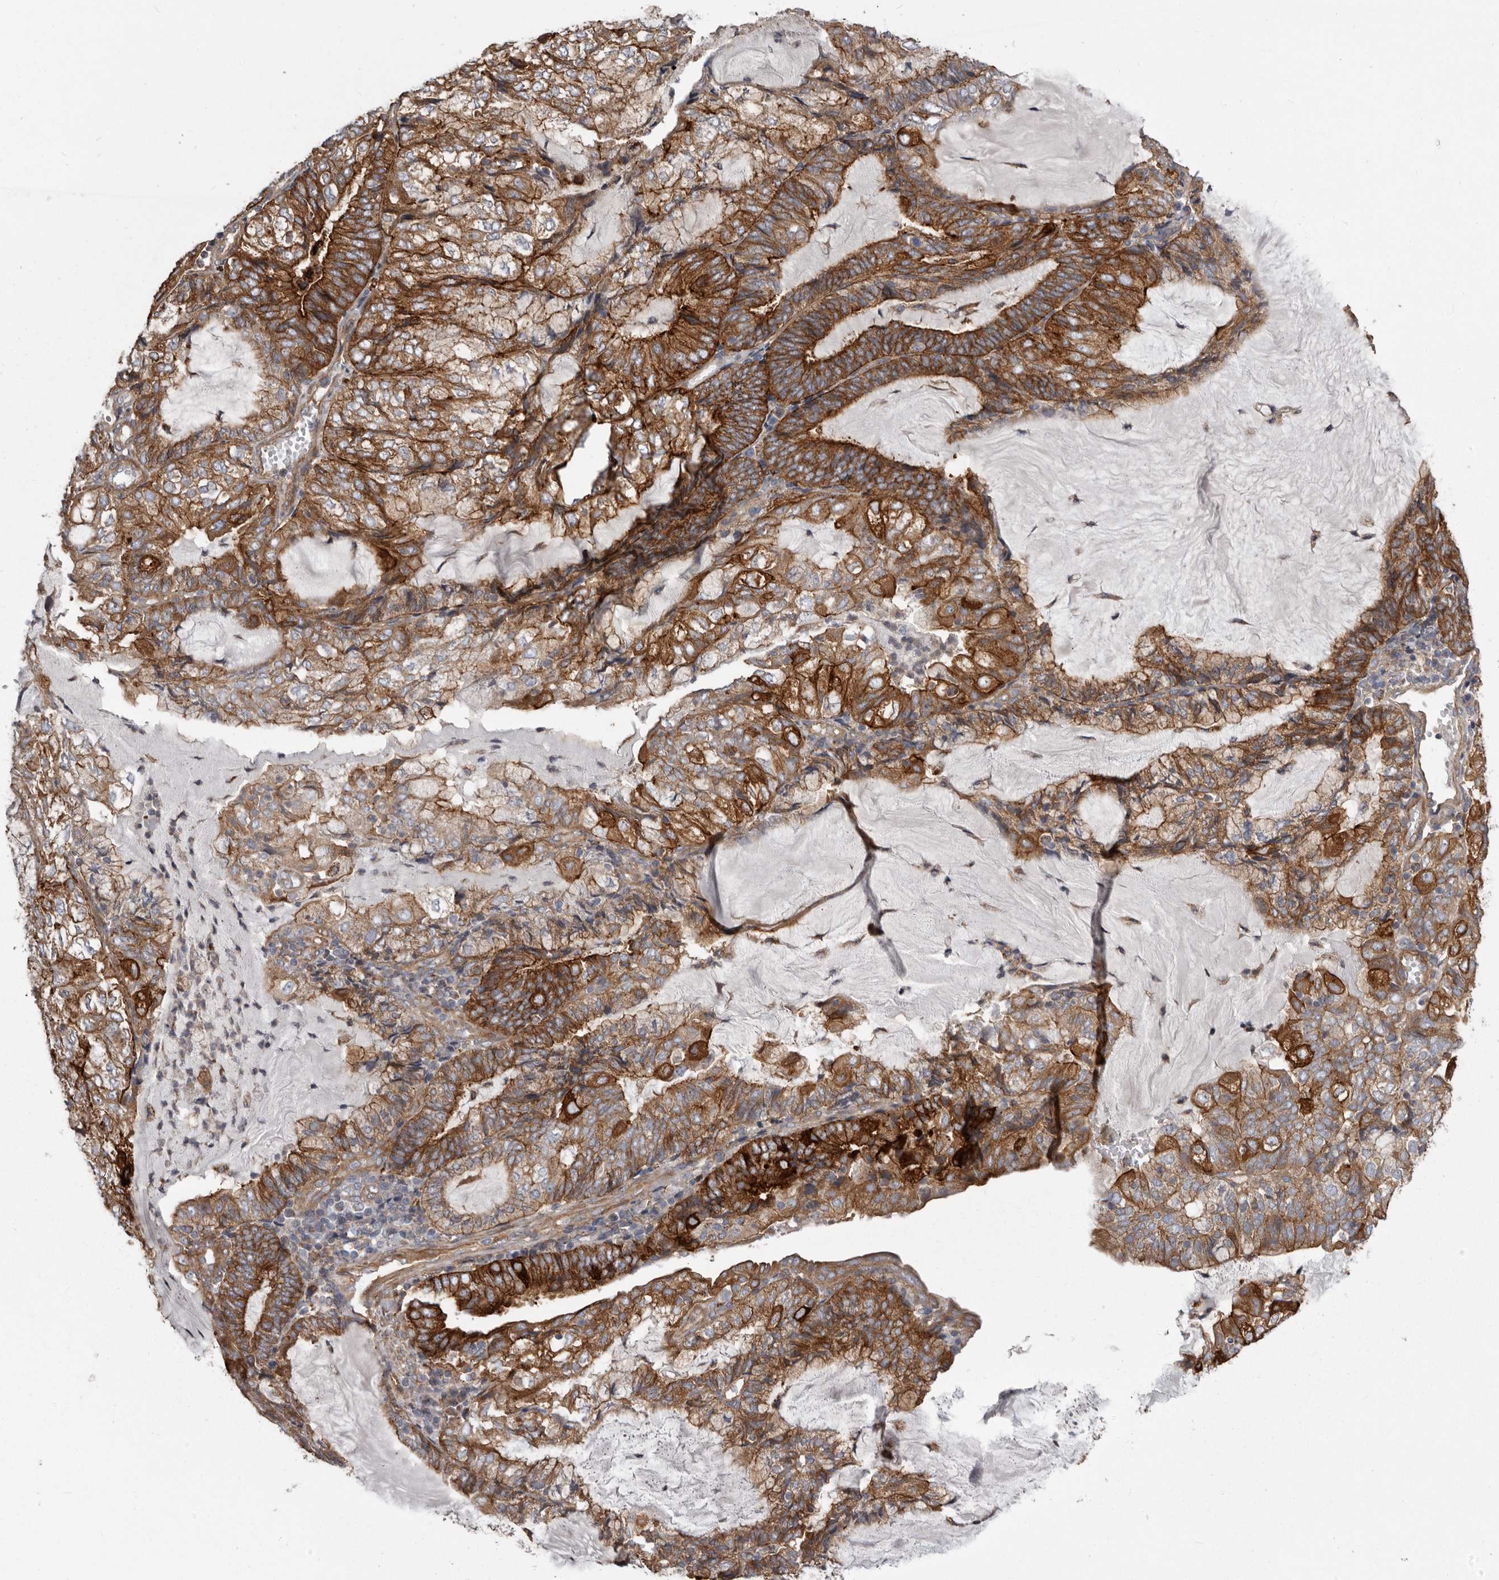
{"staining": {"intensity": "strong", "quantity": ">75%", "location": "cytoplasmic/membranous"}, "tissue": "endometrial cancer", "cell_type": "Tumor cells", "image_type": "cancer", "snomed": [{"axis": "morphology", "description": "Adenocarcinoma, NOS"}, {"axis": "topography", "description": "Endometrium"}], "caption": "Immunohistochemical staining of human endometrial cancer (adenocarcinoma) displays strong cytoplasmic/membranous protein expression in approximately >75% of tumor cells. Immunohistochemistry (ihc) stains the protein of interest in brown and the nuclei are stained blue.", "gene": "ENAH", "patient": {"sex": "female", "age": 81}}